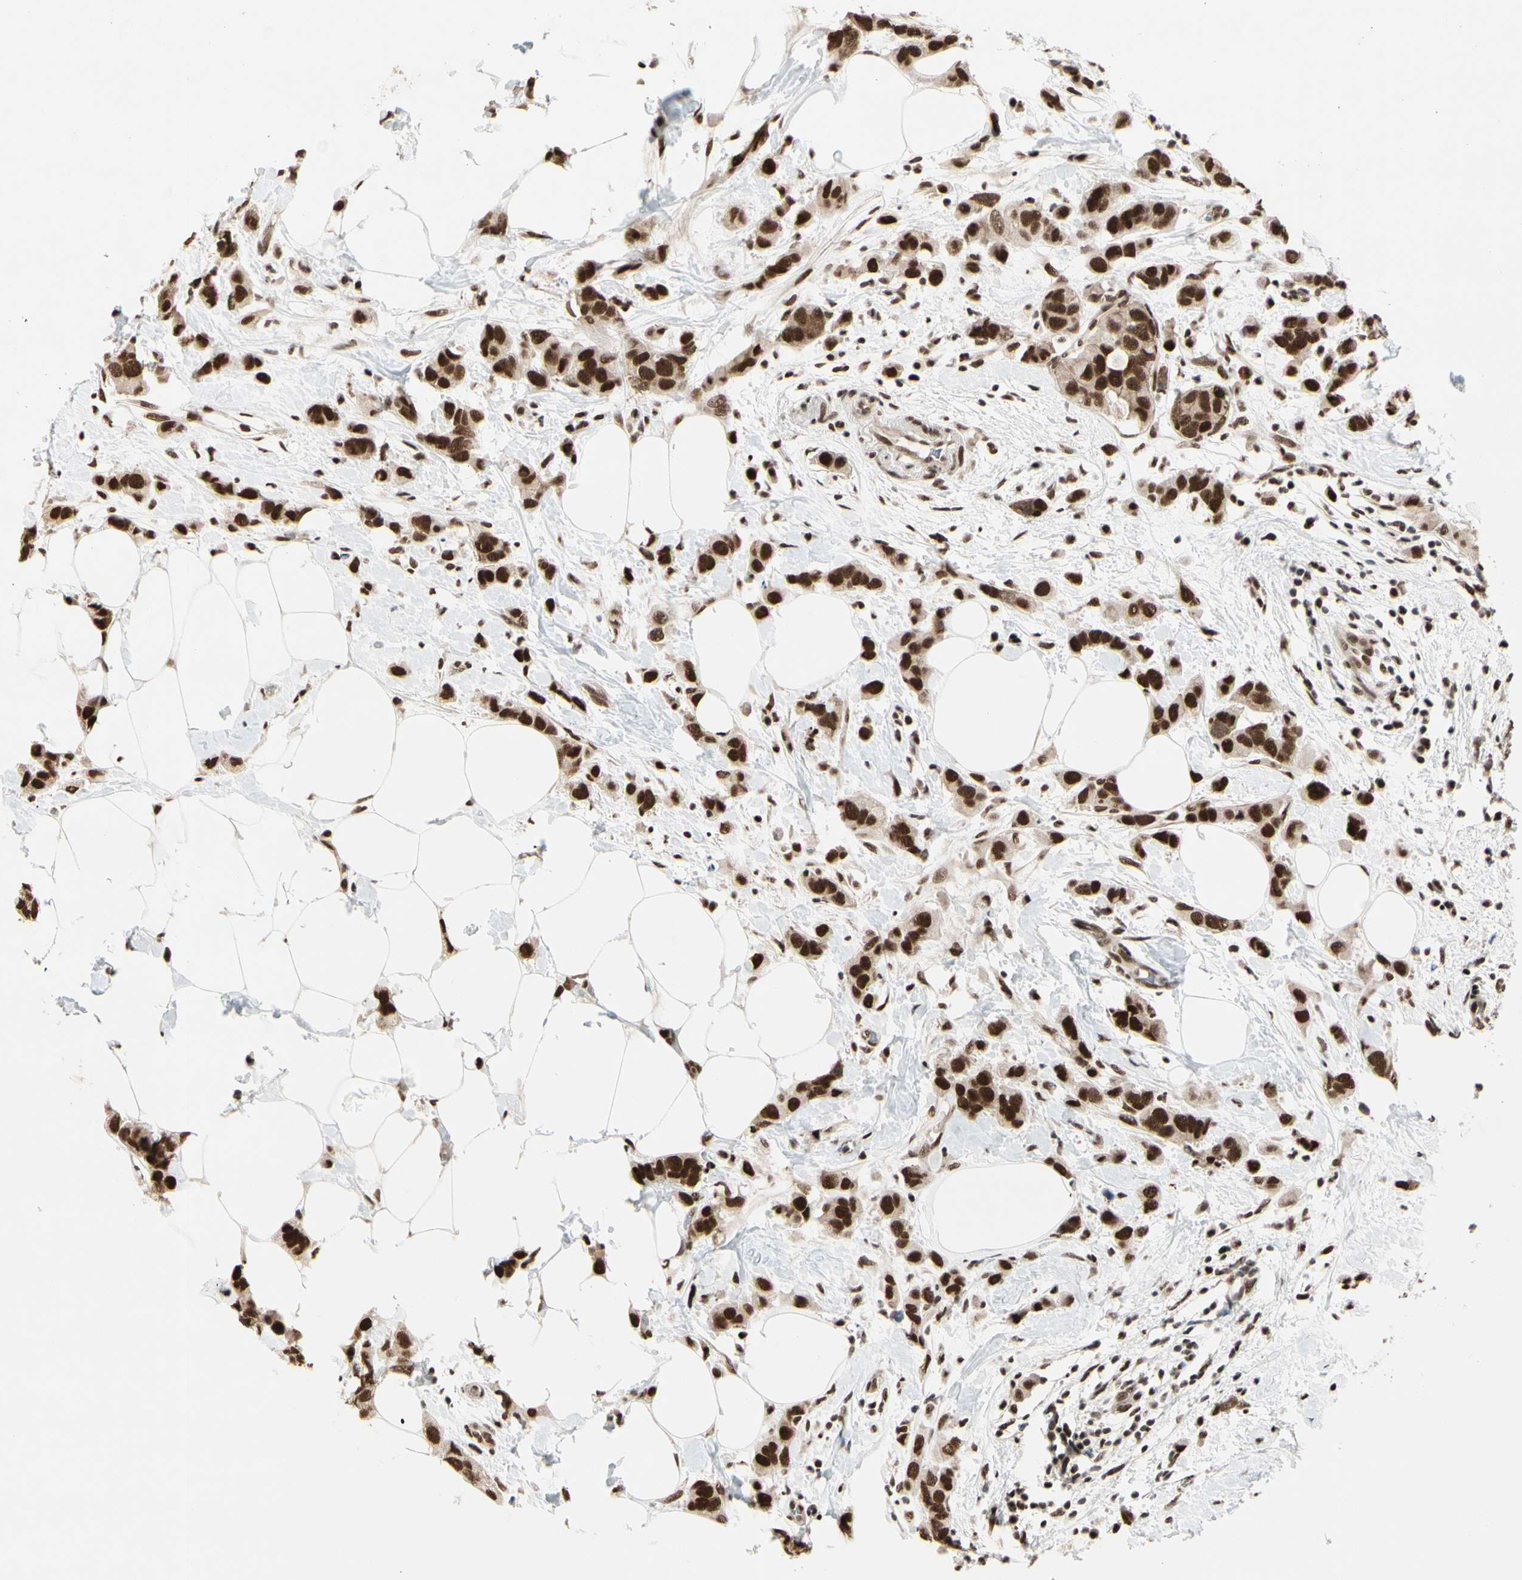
{"staining": {"intensity": "strong", "quantity": ">75%", "location": "nuclear"}, "tissue": "breast cancer", "cell_type": "Tumor cells", "image_type": "cancer", "snomed": [{"axis": "morphology", "description": "Normal tissue, NOS"}, {"axis": "morphology", "description": "Duct carcinoma"}, {"axis": "topography", "description": "Breast"}], "caption": "High-magnification brightfield microscopy of breast cancer stained with DAB (3,3'-diaminobenzidine) (brown) and counterstained with hematoxylin (blue). tumor cells exhibit strong nuclear staining is seen in about>75% of cells.", "gene": "CHAMP1", "patient": {"sex": "female", "age": 50}}